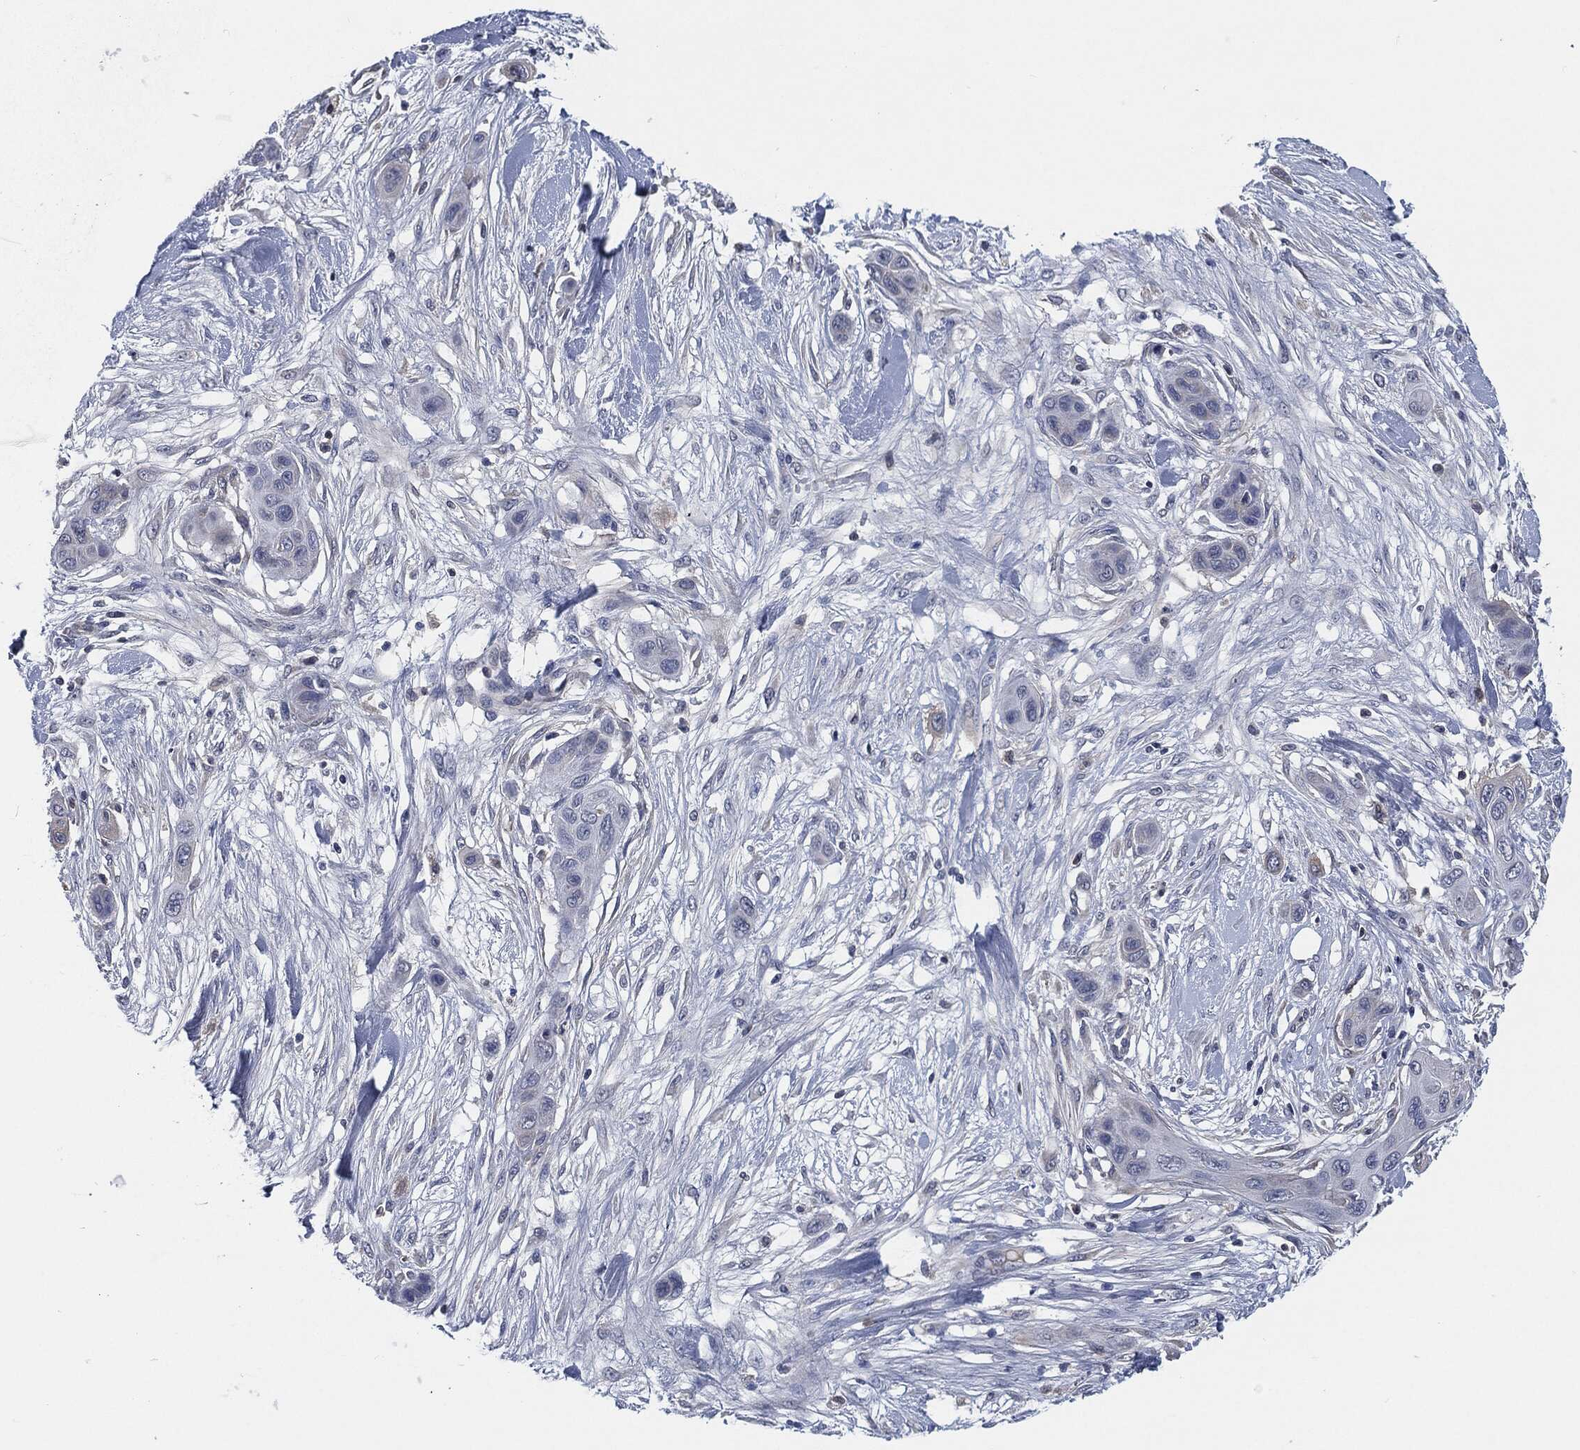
{"staining": {"intensity": "negative", "quantity": "none", "location": "none"}, "tissue": "skin cancer", "cell_type": "Tumor cells", "image_type": "cancer", "snomed": [{"axis": "morphology", "description": "Squamous cell carcinoma, NOS"}, {"axis": "topography", "description": "Skin"}], "caption": "Immunohistochemical staining of human skin squamous cell carcinoma demonstrates no significant staining in tumor cells.", "gene": "IL2RG", "patient": {"sex": "male", "age": 79}}